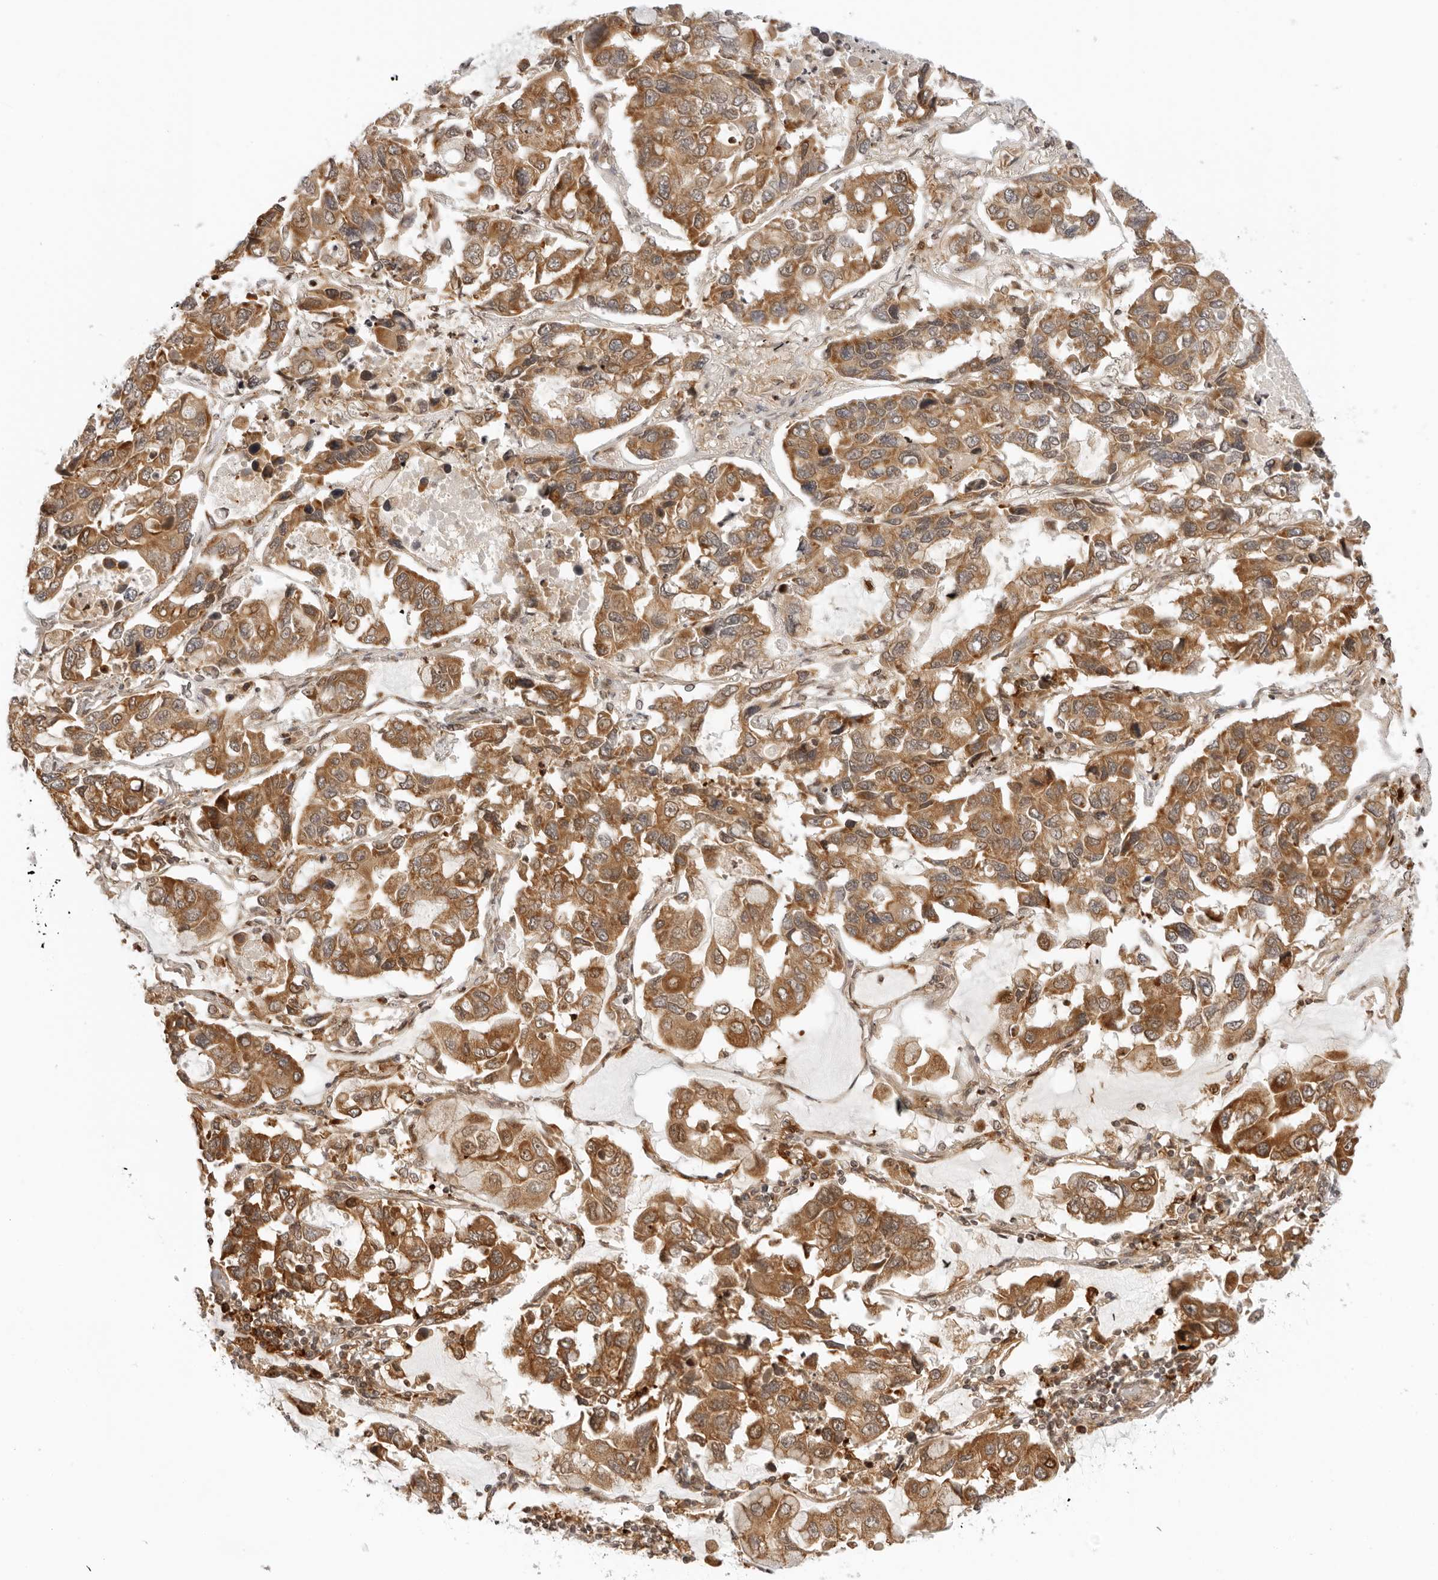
{"staining": {"intensity": "moderate", "quantity": ">75%", "location": "cytoplasmic/membranous"}, "tissue": "lung cancer", "cell_type": "Tumor cells", "image_type": "cancer", "snomed": [{"axis": "morphology", "description": "Adenocarcinoma, NOS"}, {"axis": "topography", "description": "Lung"}], "caption": "Moderate cytoplasmic/membranous staining is seen in approximately >75% of tumor cells in lung cancer.", "gene": "RC3H1", "patient": {"sex": "male", "age": 64}}